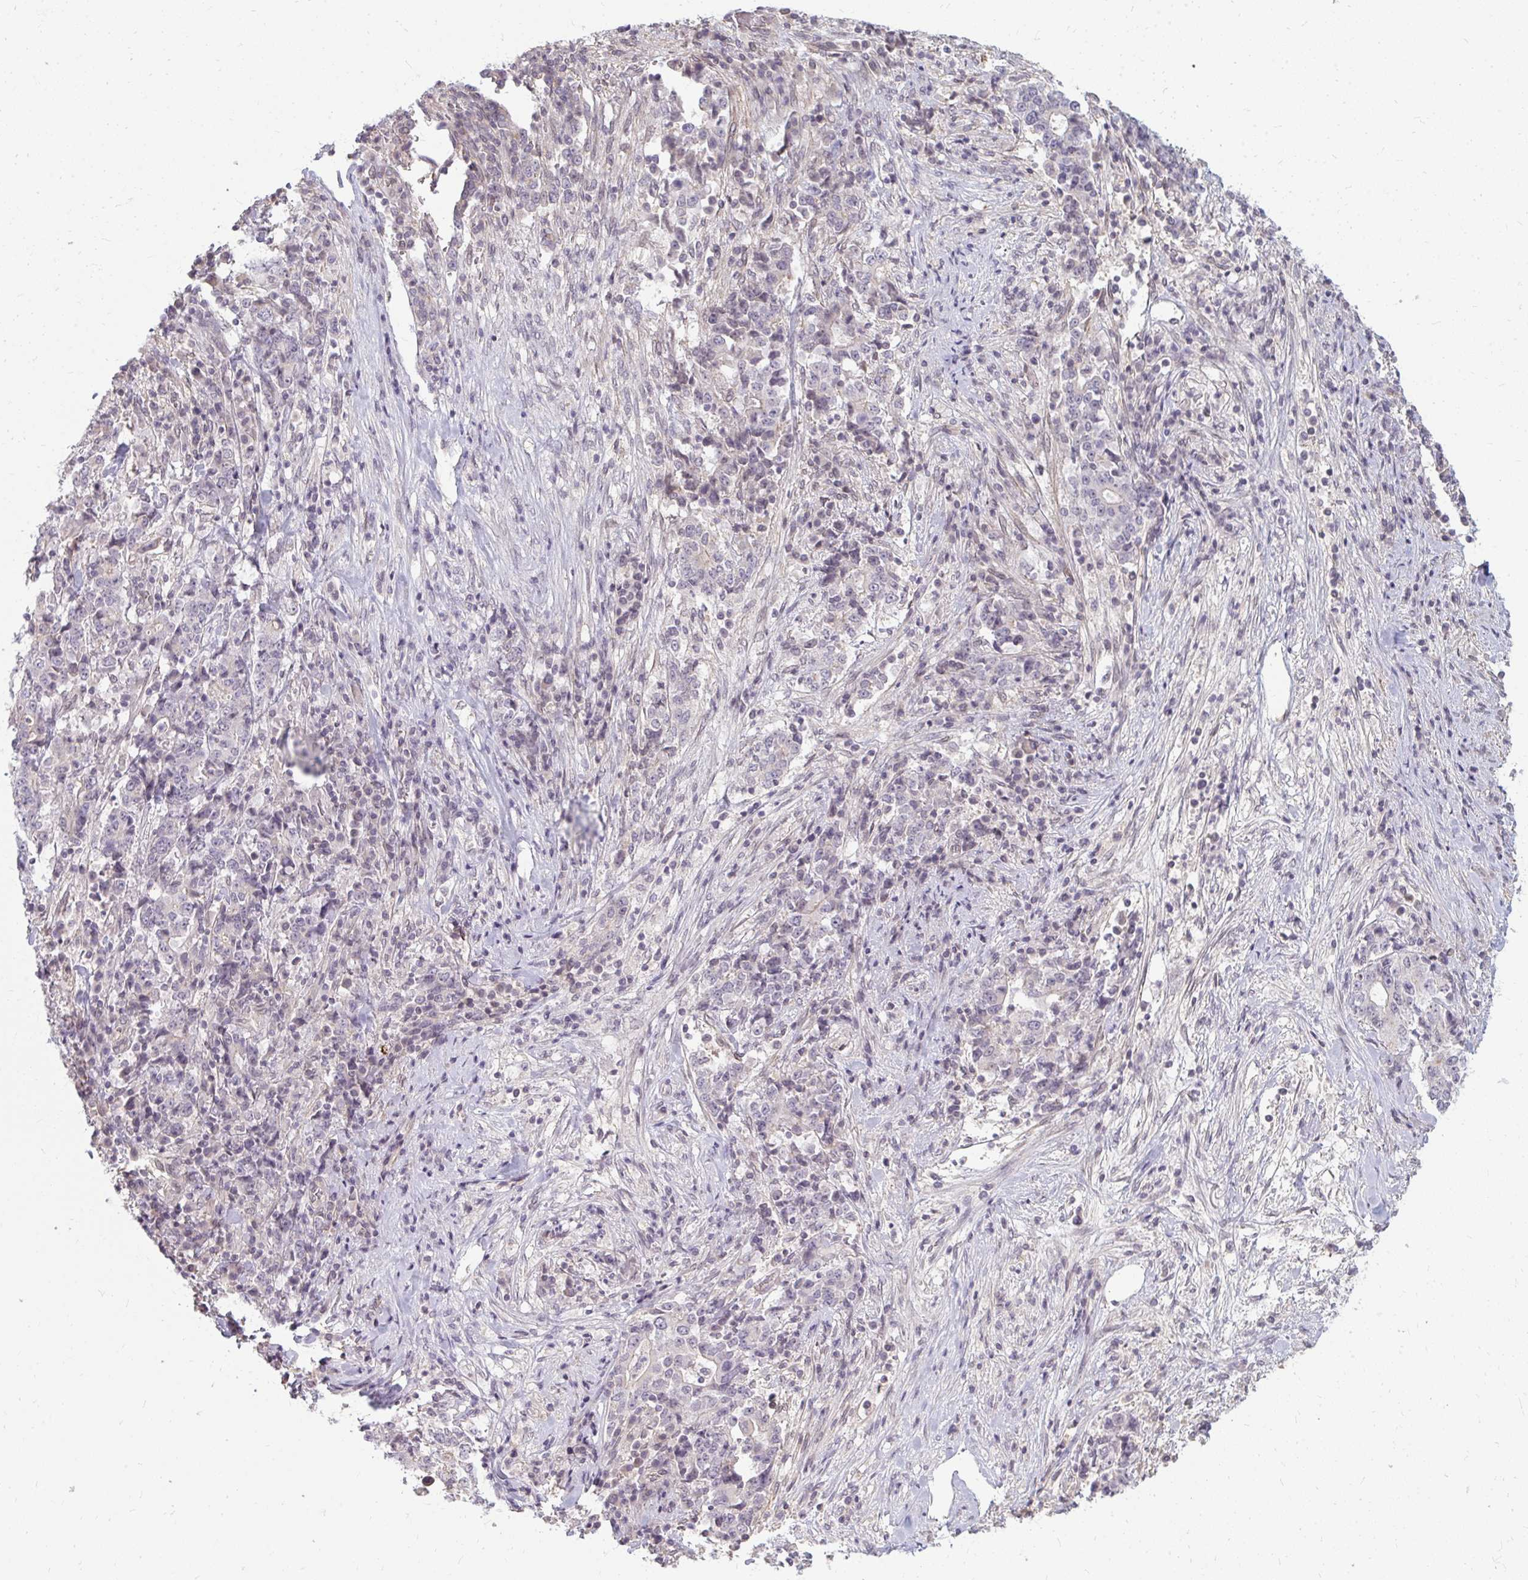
{"staining": {"intensity": "negative", "quantity": "none", "location": "none"}, "tissue": "stomach cancer", "cell_type": "Tumor cells", "image_type": "cancer", "snomed": [{"axis": "morphology", "description": "Normal tissue, NOS"}, {"axis": "morphology", "description": "Adenocarcinoma, NOS"}, {"axis": "topography", "description": "Stomach, upper"}, {"axis": "topography", "description": "Stomach"}], "caption": "Immunohistochemistry (IHC) of human stomach adenocarcinoma demonstrates no expression in tumor cells. Brightfield microscopy of IHC stained with DAB (3,3'-diaminobenzidine) (brown) and hematoxylin (blue), captured at high magnification.", "gene": "GPC5", "patient": {"sex": "male", "age": 59}}